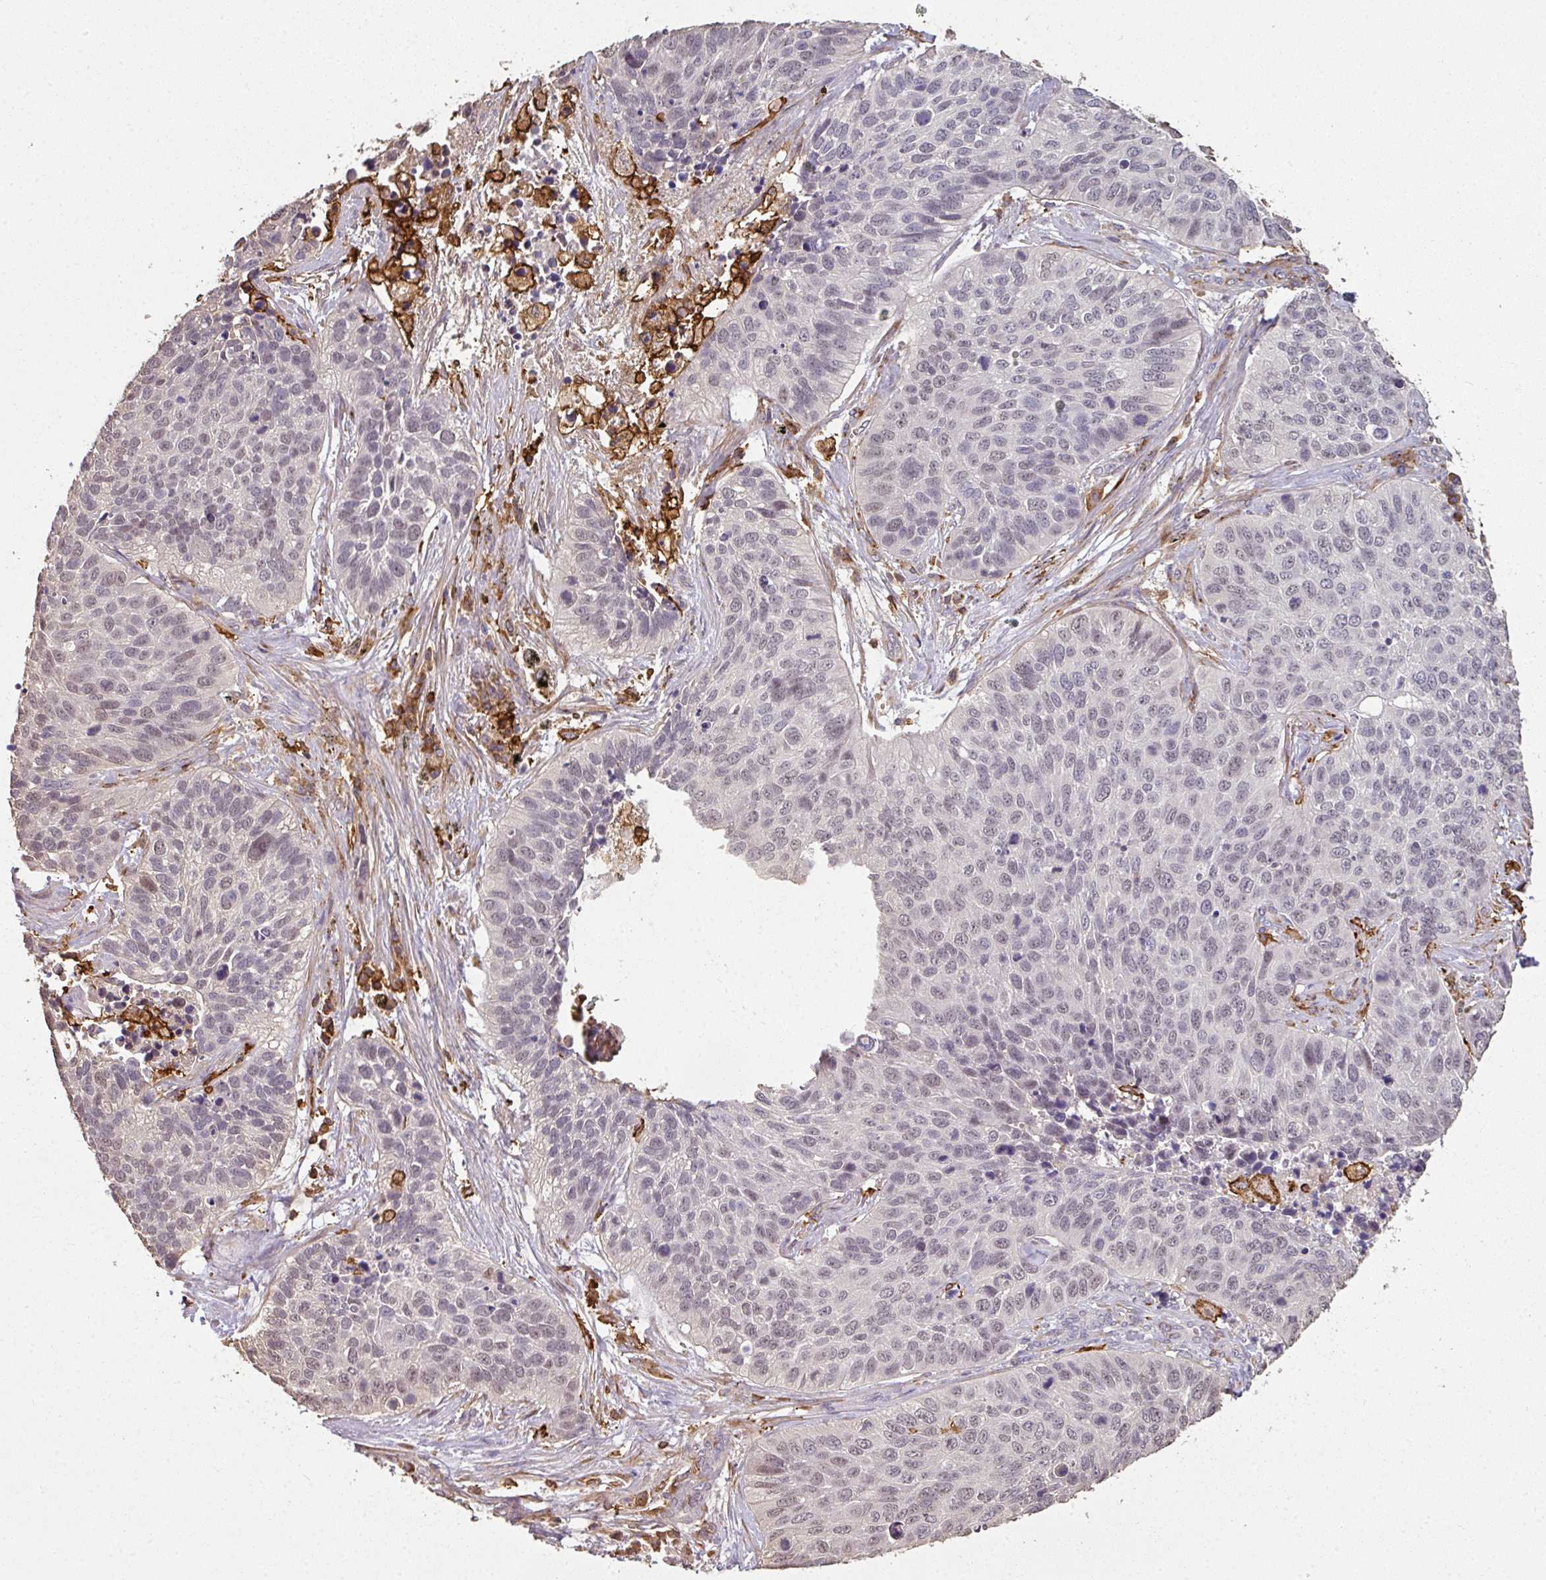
{"staining": {"intensity": "weak", "quantity": "25%-75%", "location": "nuclear"}, "tissue": "lung cancer", "cell_type": "Tumor cells", "image_type": "cancer", "snomed": [{"axis": "morphology", "description": "Squamous cell carcinoma, NOS"}, {"axis": "topography", "description": "Lung"}], "caption": "Squamous cell carcinoma (lung) was stained to show a protein in brown. There is low levels of weak nuclear positivity in about 25%-75% of tumor cells.", "gene": "OLFML2B", "patient": {"sex": "male", "age": 62}}